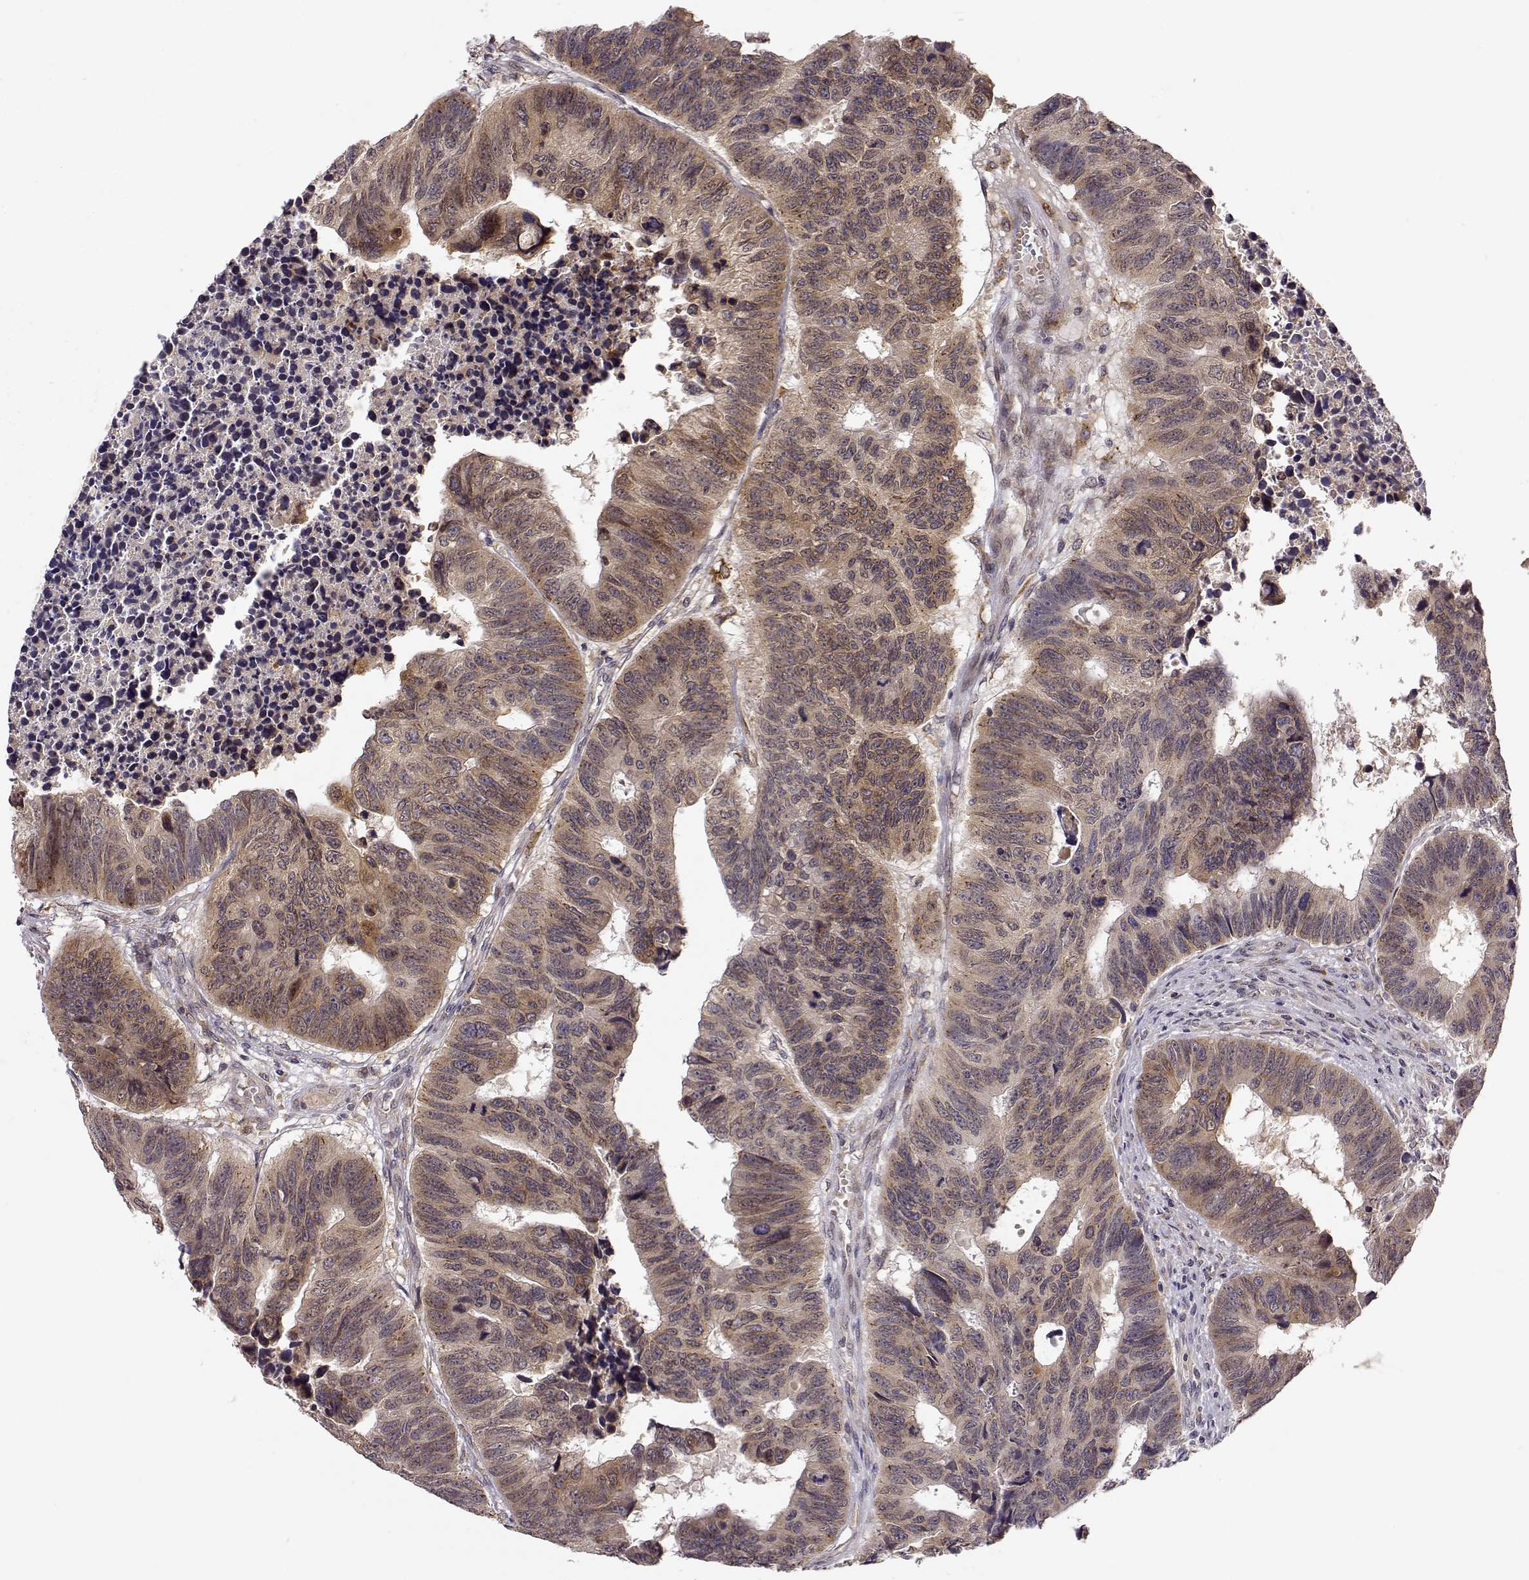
{"staining": {"intensity": "weak", "quantity": ">75%", "location": "cytoplasmic/membranous"}, "tissue": "colorectal cancer", "cell_type": "Tumor cells", "image_type": "cancer", "snomed": [{"axis": "morphology", "description": "Adenocarcinoma, NOS"}, {"axis": "topography", "description": "Rectum"}], "caption": "An IHC image of tumor tissue is shown. Protein staining in brown labels weak cytoplasmic/membranous positivity in colorectal cancer within tumor cells.", "gene": "ERGIC2", "patient": {"sex": "female", "age": 85}}